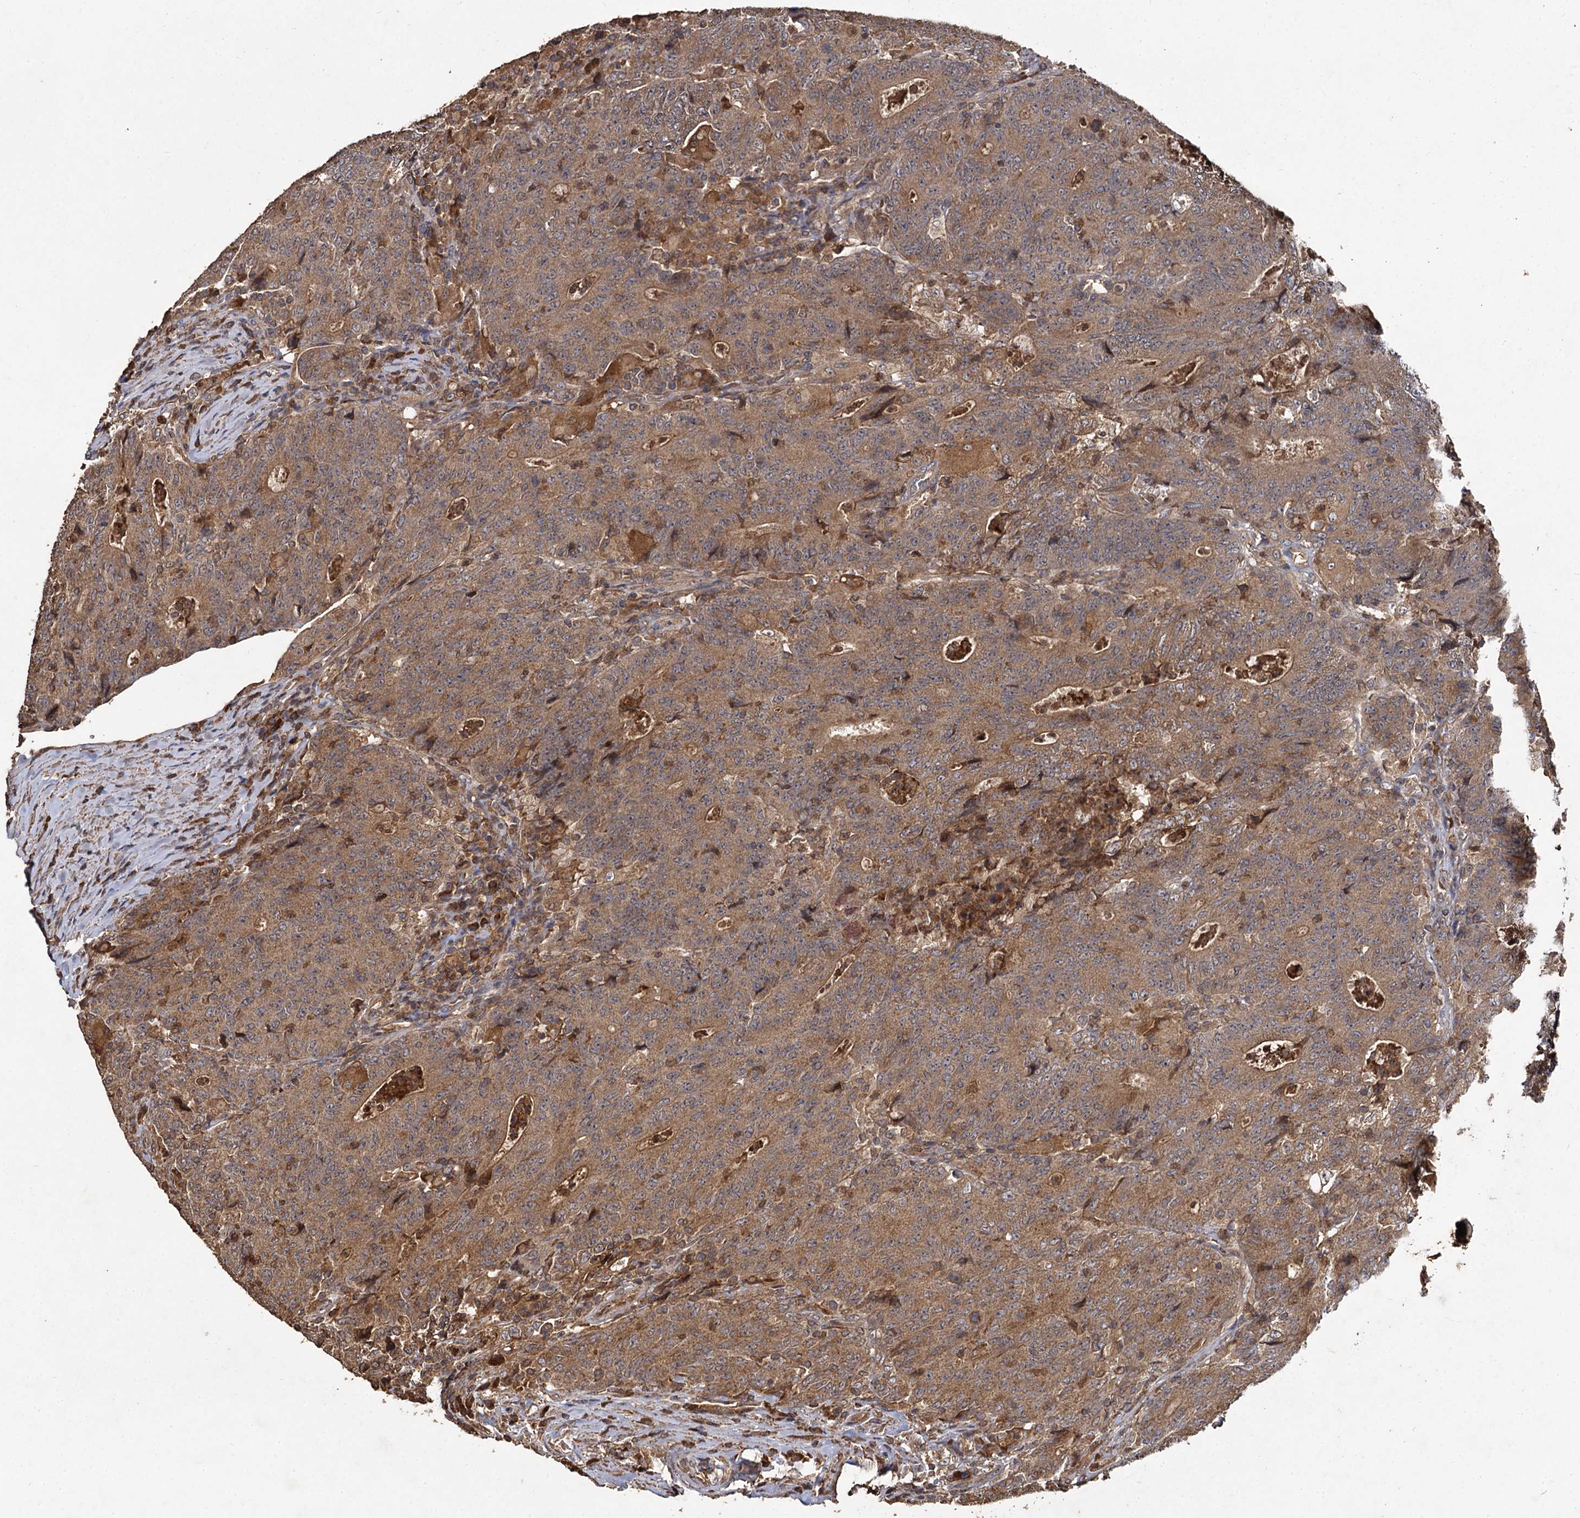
{"staining": {"intensity": "moderate", "quantity": ">75%", "location": "cytoplasmic/membranous"}, "tissue": "colorectal cancer", "cell_type": "Tumor cells", "image_type": "cancer", "snomed": [{"axis": "morphology", "description": "Adenocarcinoma, NOS"}, {"axis": "topography", "description": "Colon"}], "caption": "IHC (DAB) staining of adenocarcinoma (colorectal) exhibits moderate cytoplasmic/membranous protein positivity in approximately >75% of tumor cells. The staining was performed using DAB (3,3'-diaminobenzidine), with brown indicating positive protein expression. Nuclei are stained blue with hematoxylin.", "gene": "GCLC", "patient": {"sex": "female", "age": 75}}